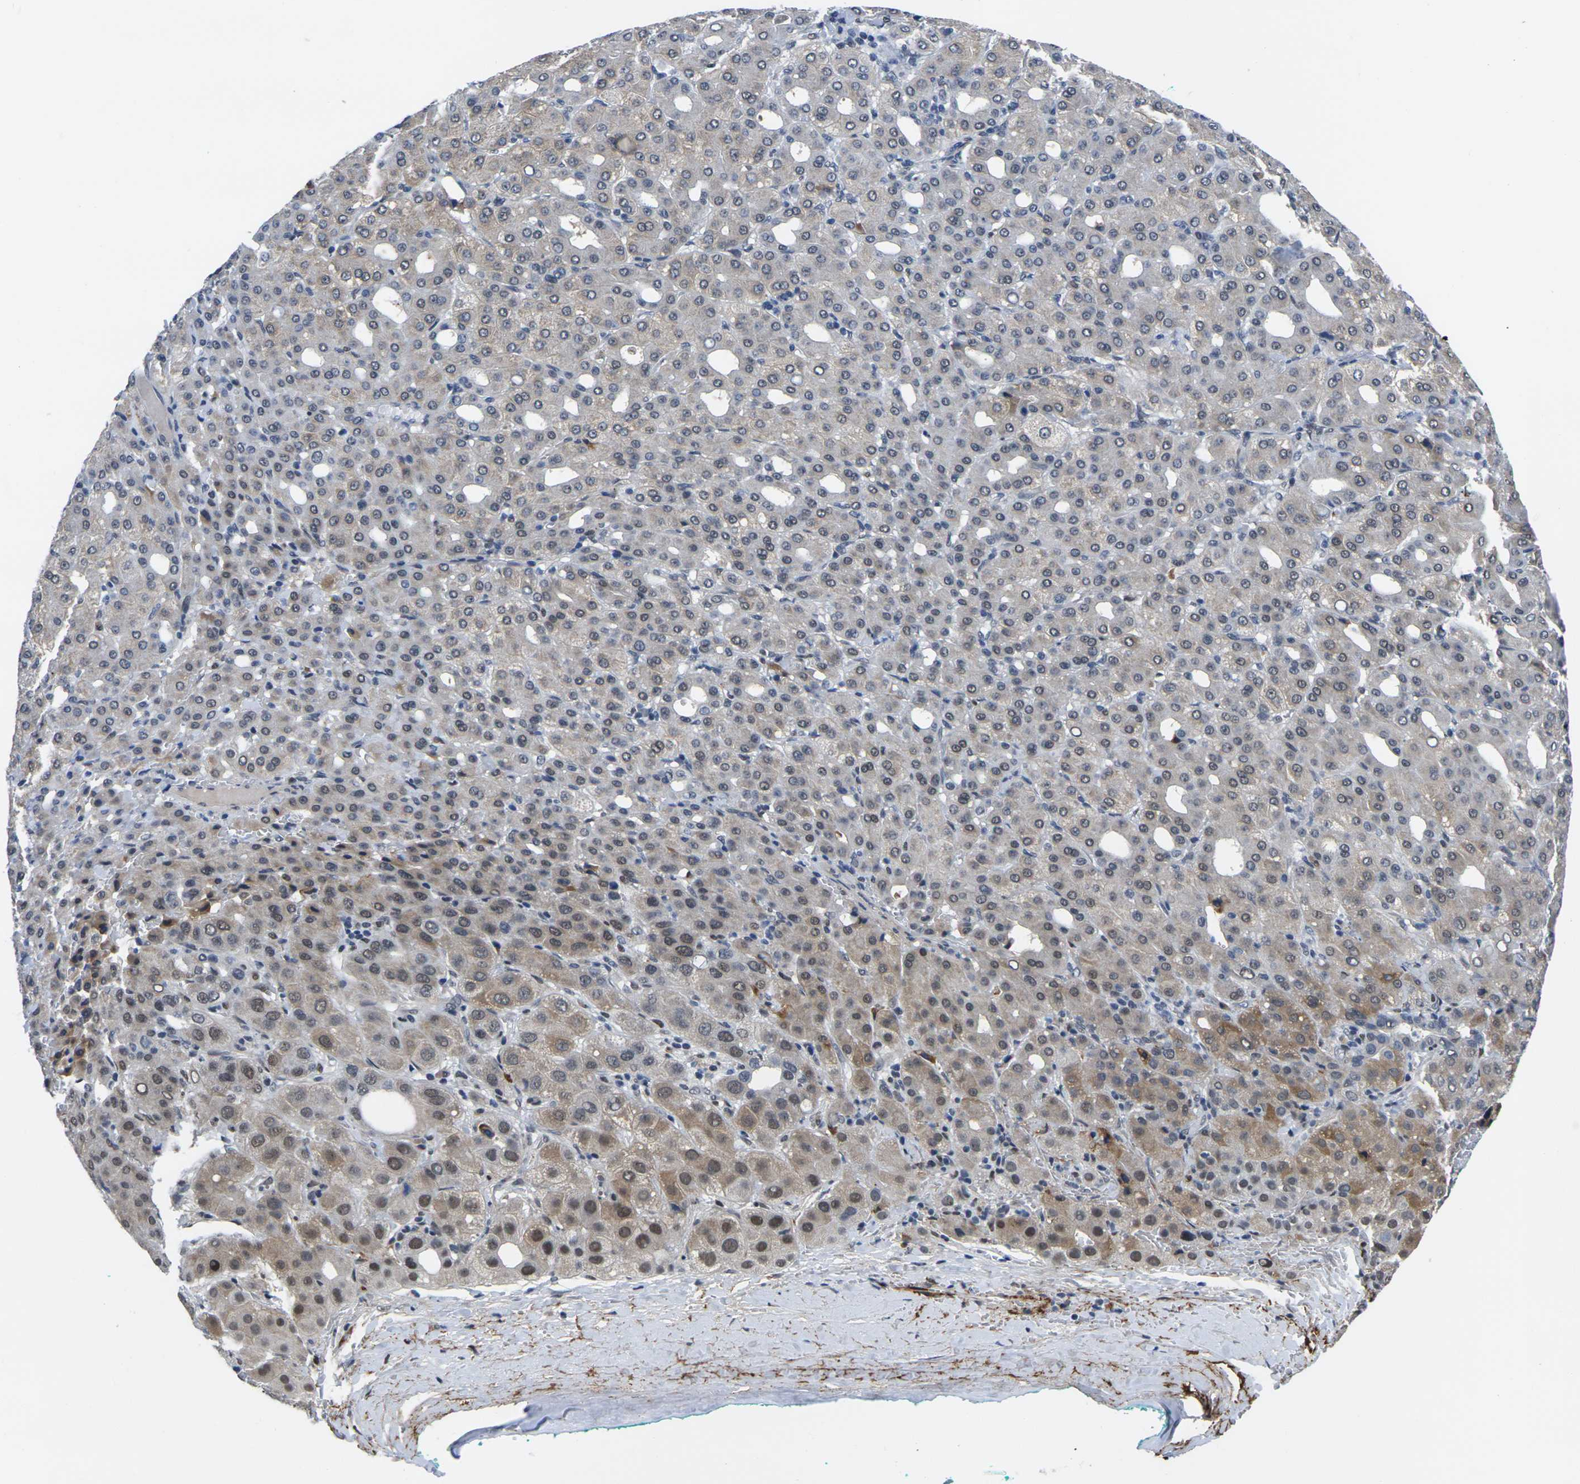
{"staining": {"intensity": "moderate", "quantity": "25%-75%", "location": "cytoplasmic/membranous,nuclear"}, "tissue": "liver cancer", "cell_type": "Tumor cells", "image_type": "cancer", "snomed": [{"axis": "morphology", "description": "Carcinoma, Hepatocellular, NOS"}, {"axis": "topography", "description": "Liver"}], "caption": "DAB immunohistochemical staining of hepatocellular carcinoma (liver) exhibits moderate cytoplasmic/membranous and nuclear protein positivity in approximately 25%-75% of tumor cells.", "gene": "RBM7", "patient": {"sex": "male", "age": 65}}